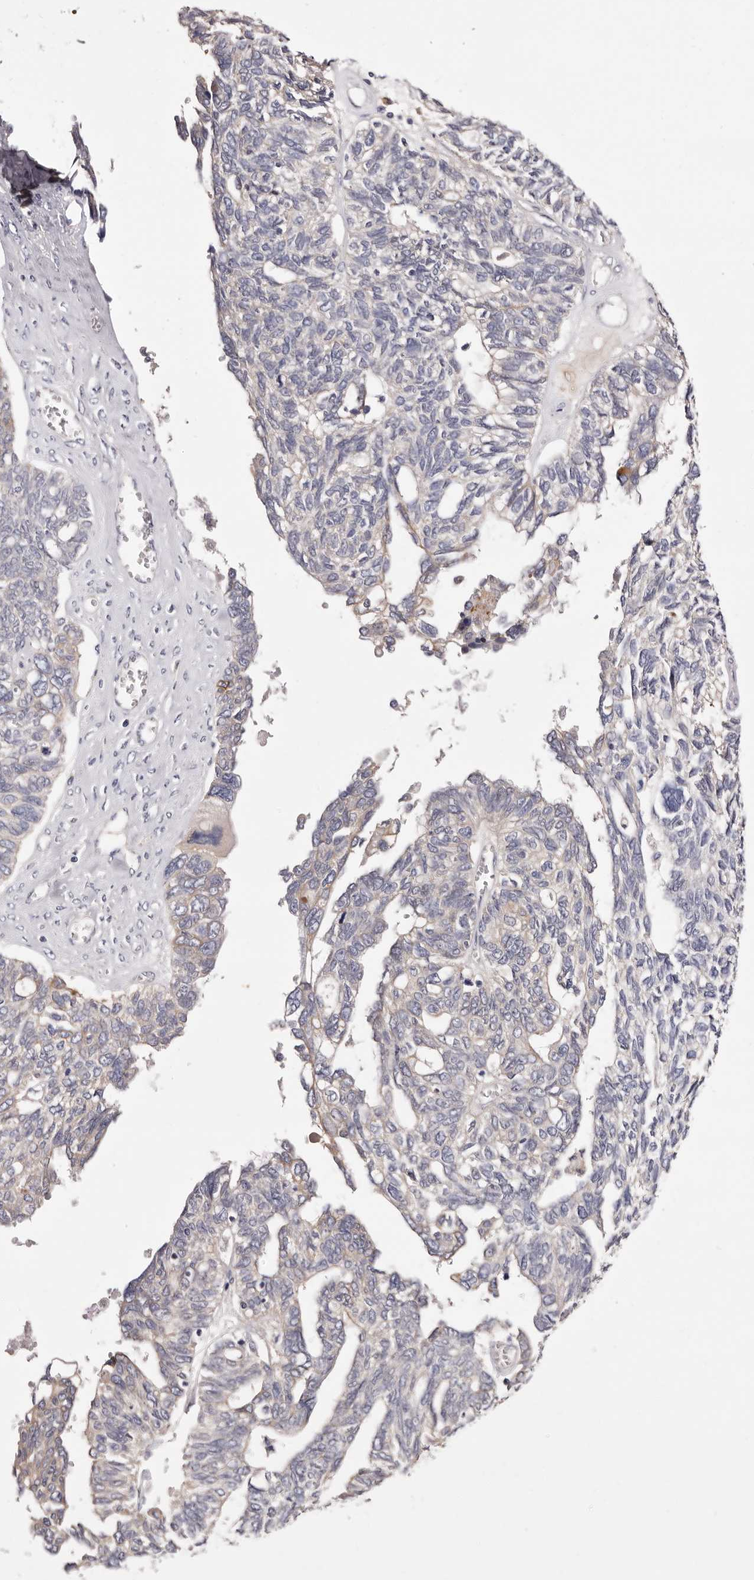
{"staining": {"intensity": "negative", "quantity": "none", "location": "none"}, "tissue": "ovarian cancer", "cell_type": "Tumor cells", "image_type": "cancer", "snomed": [{"axis": "morphology", "description": "Cystadenocarcinoma, serous, NOS"}, {"axis": "topography", "description": "Ovary"}], "caption": "There is no significant staining in tumor cells of serous cystadenocarcinoma (ovarian).", "gene": "STK16", "patient": {"sex": "female", "age": 79}}